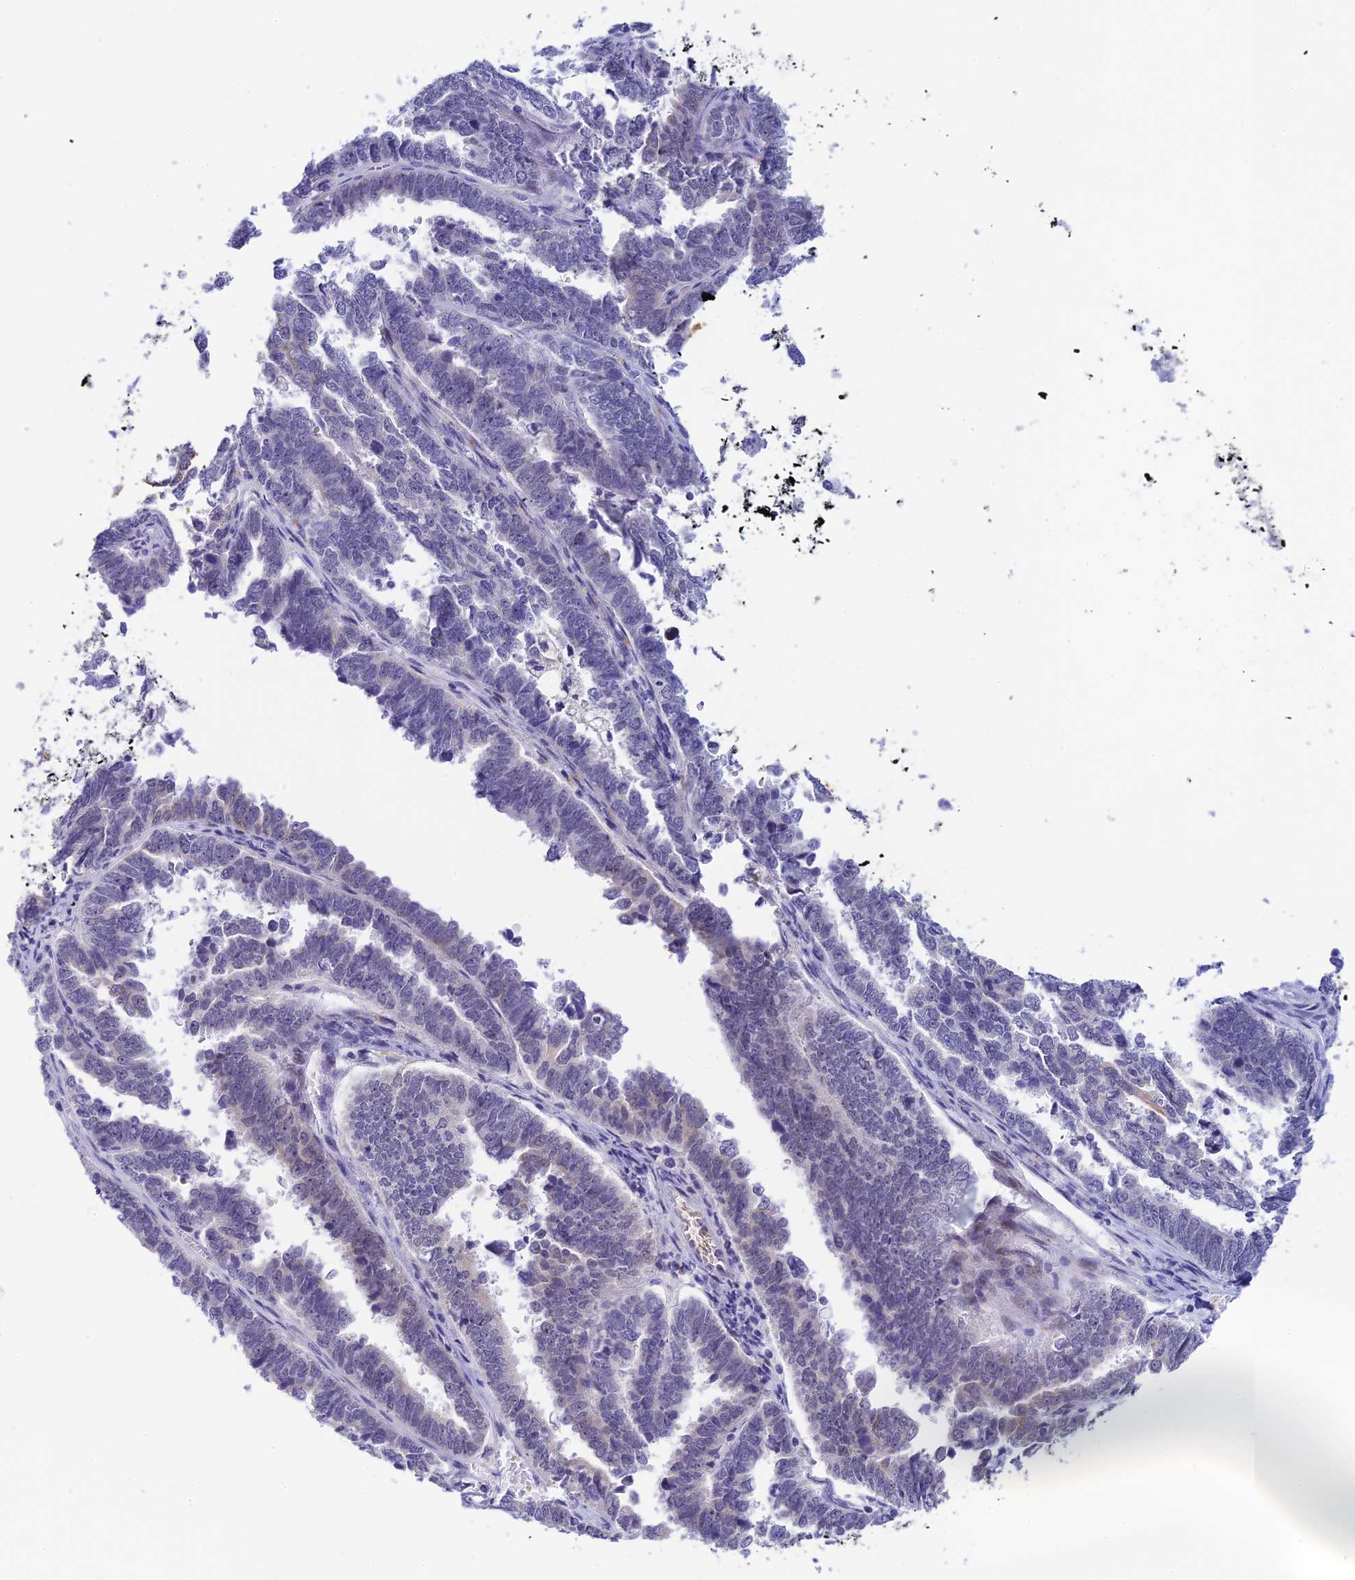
{"staining": {"intensity": "negative", "quantity": "none", "location": "none"}, "tissue": "endometrial cancer", "cell_type": "Tumor cells", "image_type": "cancer", "snomed": [{"axis": "morphology", "description": "Adenocarcinoma, NOS"}, {"axis": "topography", "description": "Endometrium"}], "caption": "Immunohistochemical staining of endometrial adenocarcinoma exhibits no significant positivity in tumor cells.", "gene": "RASGEF1B", "patient": {"sex": "female", "age": 75}}